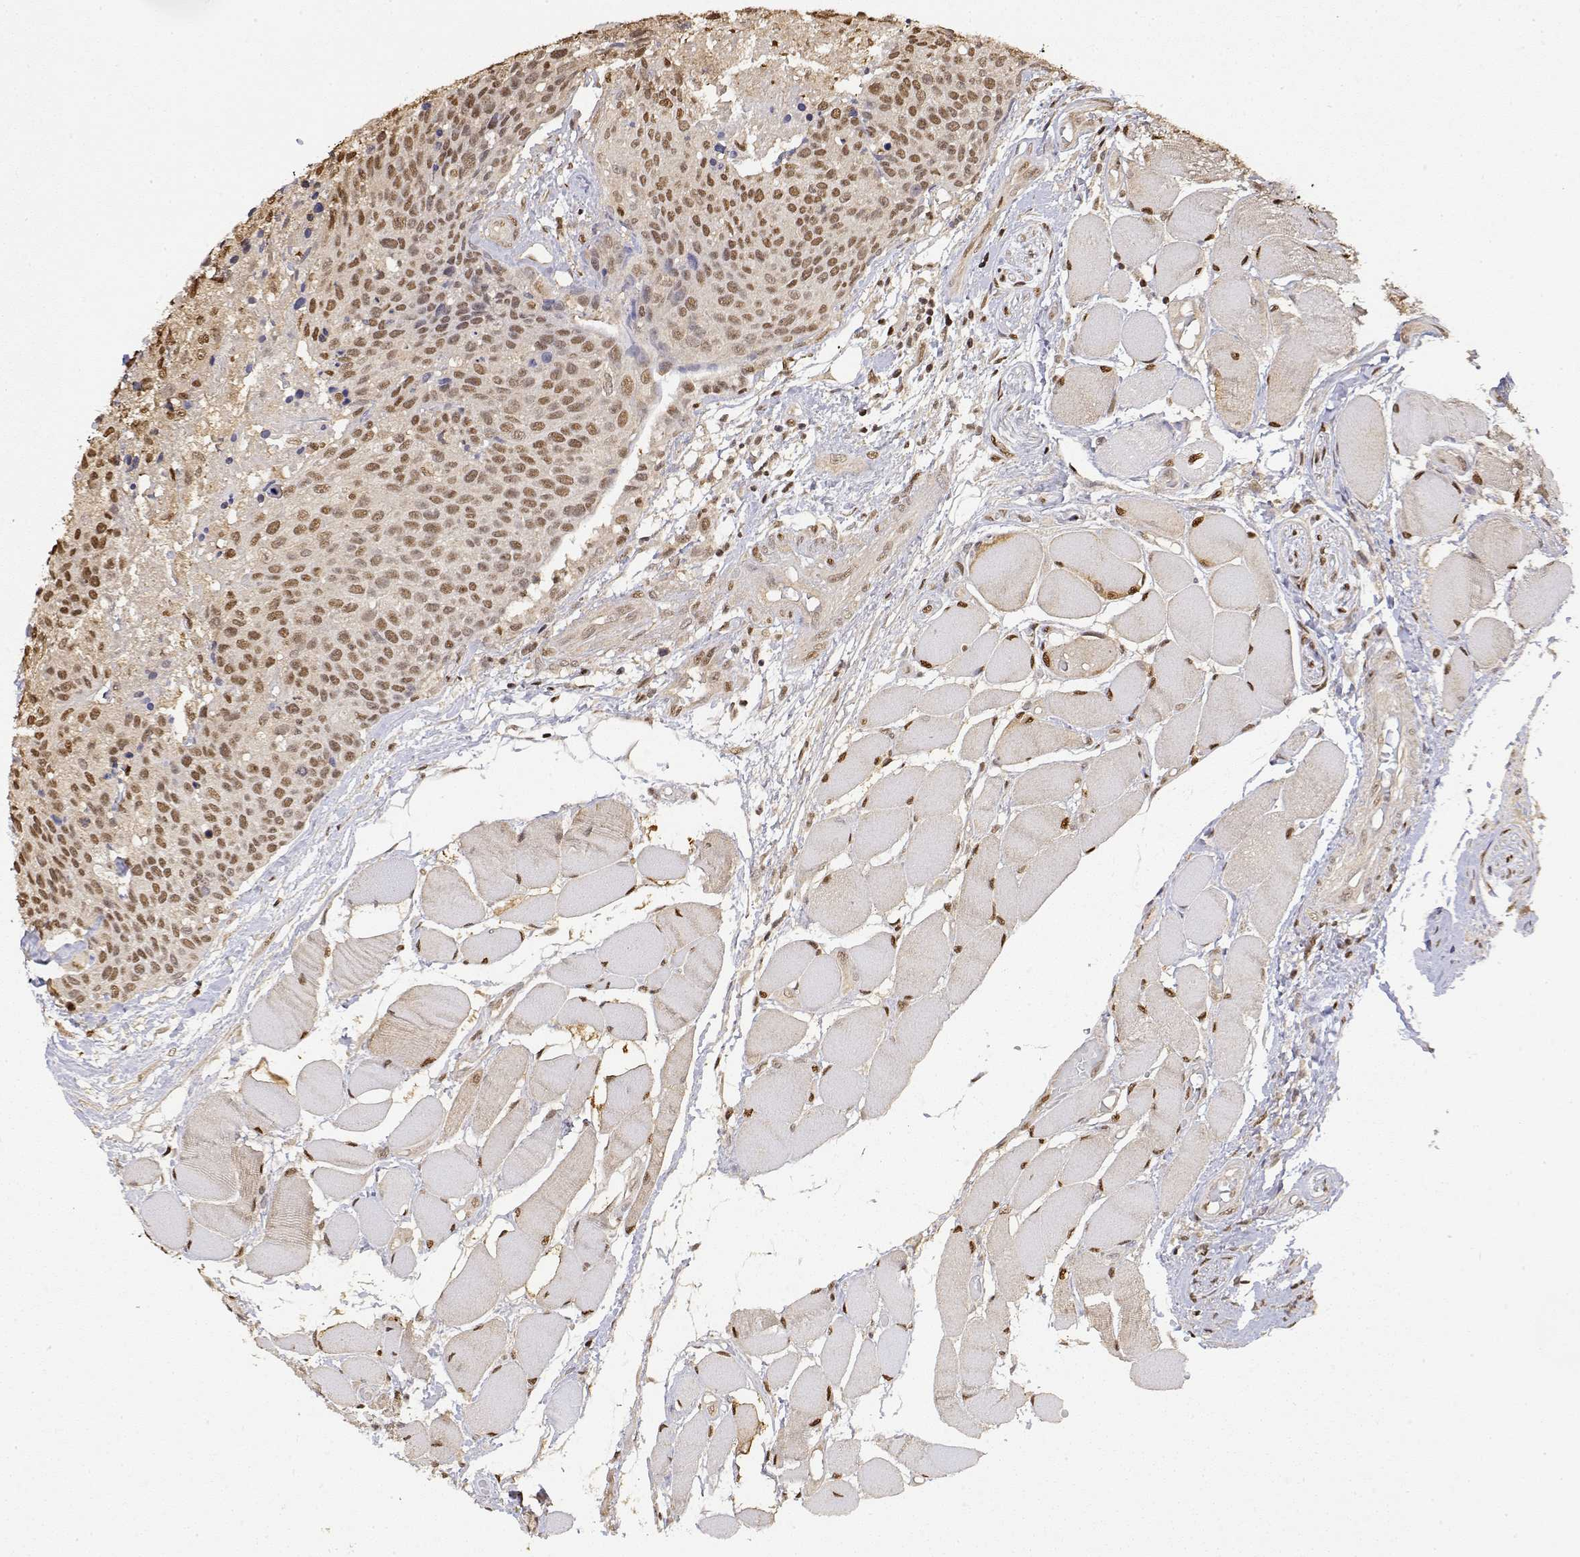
{"staining": {"intensity": "moderate", "quantity": ">75%", "location": "nuclear"}, "tissue": "head and neck cancer", "cell_type": "Tumor cells", "image_type": "cancer", "snomed": [{"axis": "morphology", "description": "Squamous cell carcinoma, NOS"}, {"axis": "topography", "description": "Oral tissue"}, {"axis": "topography", "description": "Head-Neck"}], "caption": "An image of human squamous cell carcinoma (head and neck) stained for a protein reveals moderate nuclear brown staining in tumor cells.", "gene": "TPI1", "patient": {"sex": "male", "age": 64}}